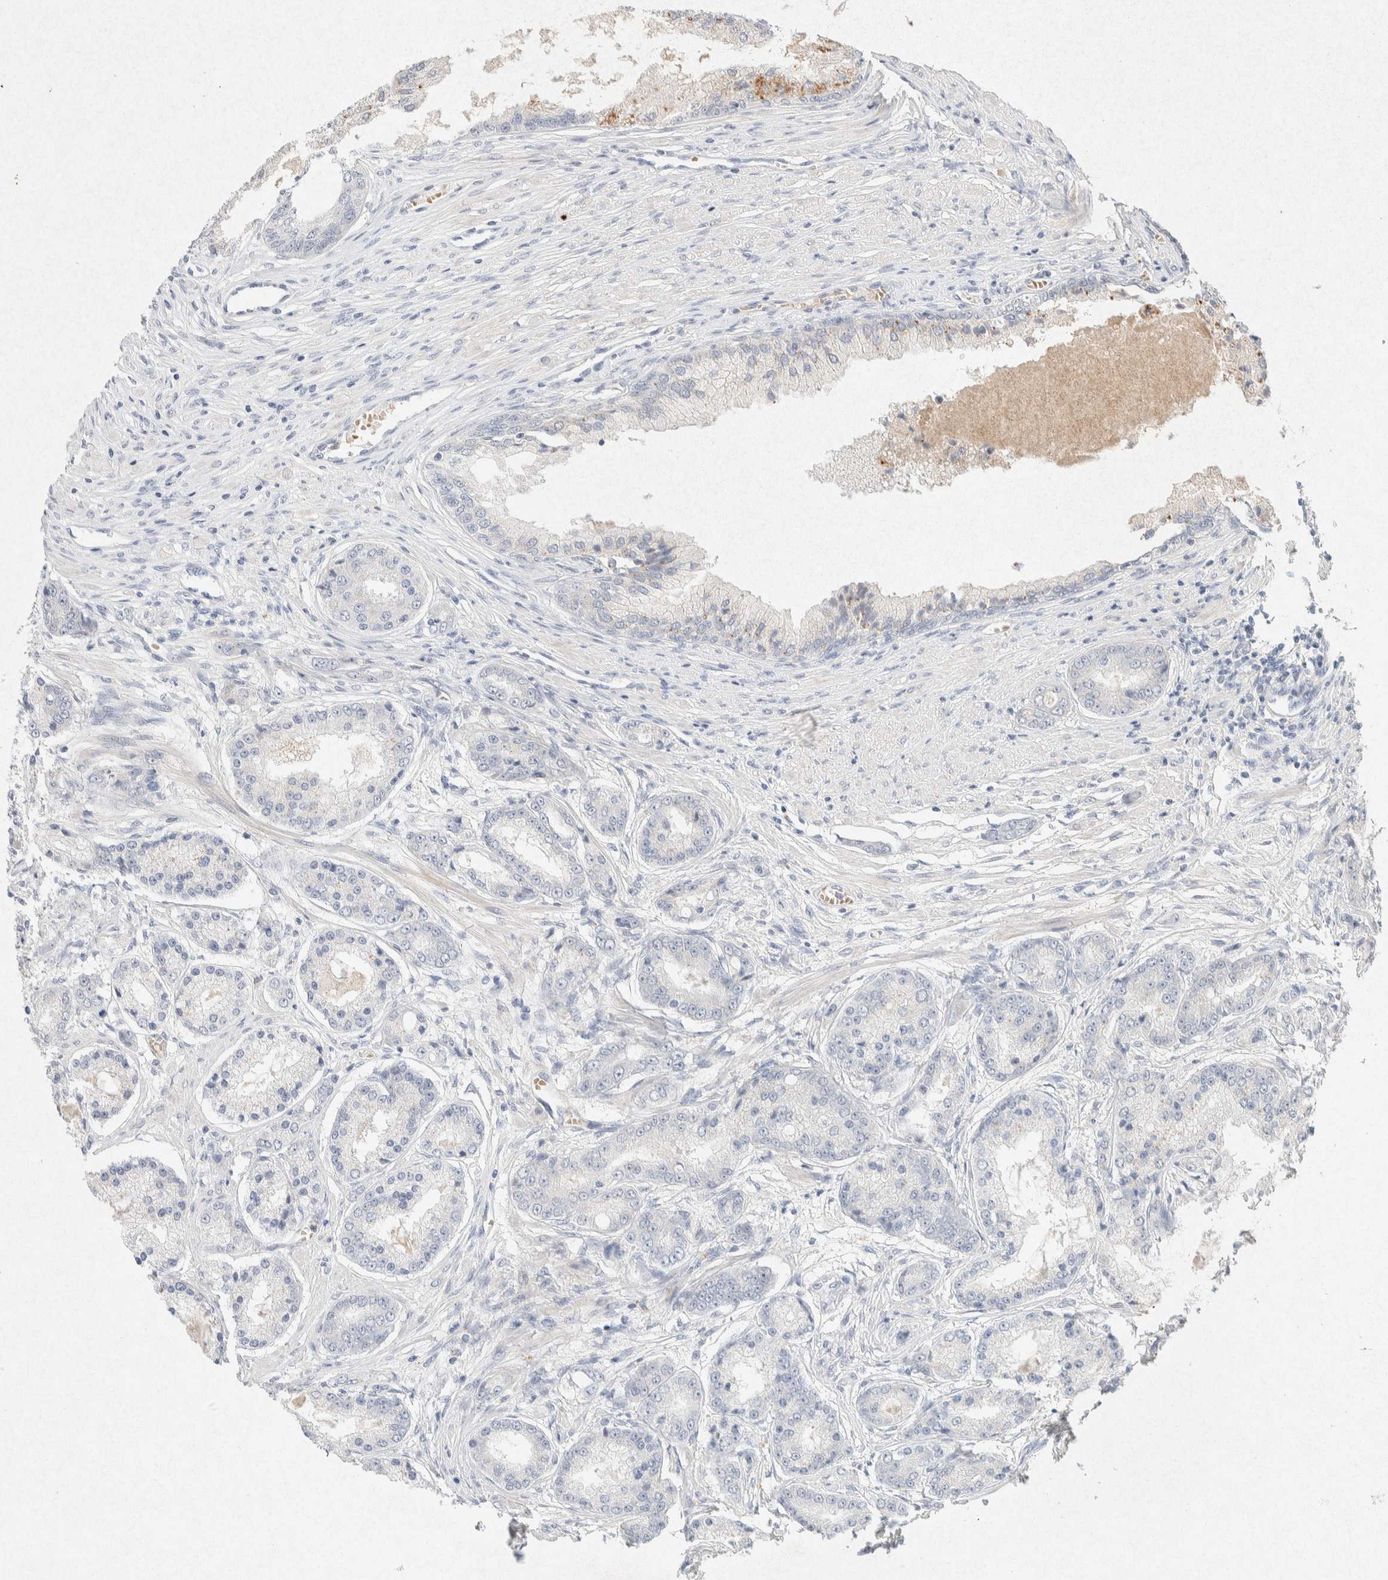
{"staining": {"intensity": "negative", "quantity": "none", "location": "none"}, "tissue": "prostate cancer", "cell_type": "Tumor cells", "image_type": "cancer", "snomed": [{"axis": "morphology", "description": "Adenocarcinoma, High grade"}, {"axis": "topography", "description": "Prostate"}], "caption": "This is an immunohistochemistry (IHC) micrograph of prostate adenocarcinoma (high-grade). There is no positivity in tumor cells.", "gene": "GNAI1", "patient": {"sex": "male", "age": 59}}